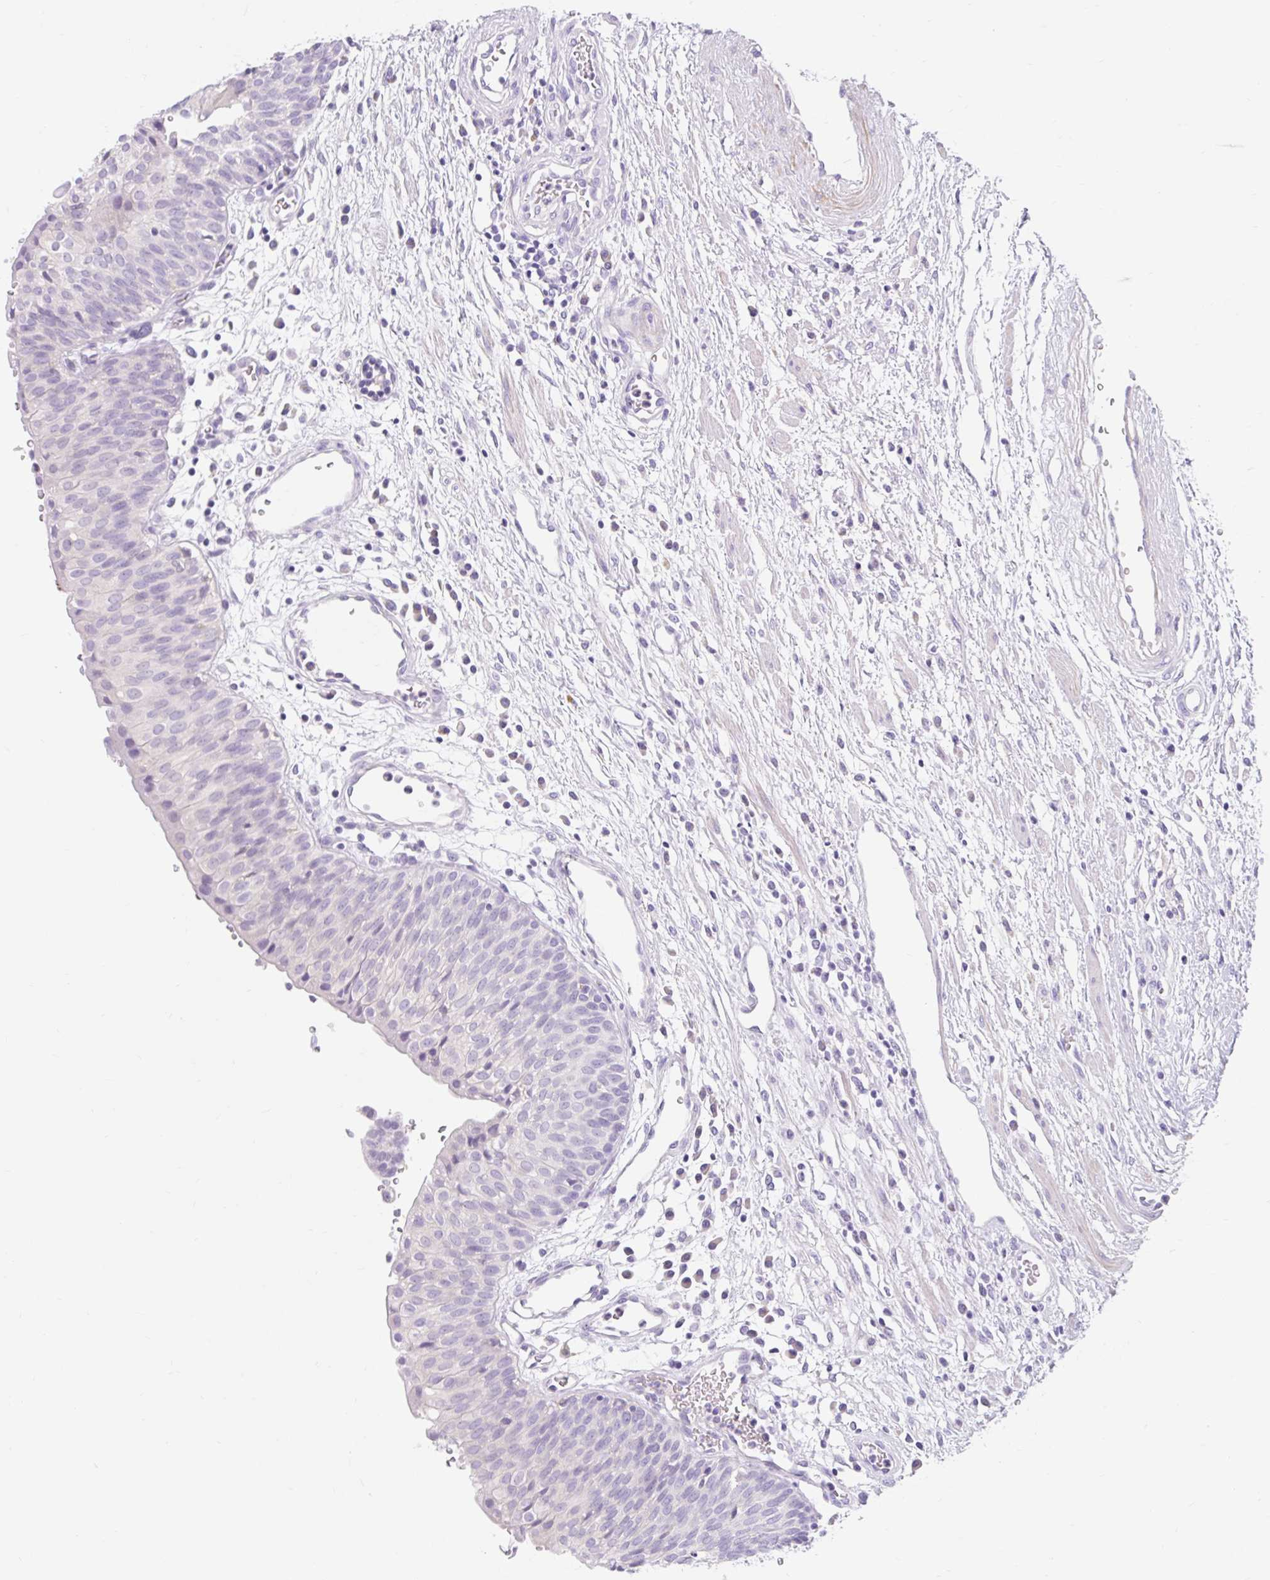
{"staining": {"intensity": "negative", "quantity": "none", "location": "none"}, "tissue": "urinary bladder", "cell_type": "Urothelial cells", "image_type": "normal", "snomed": [{"axis": "morphology", "description": "Normal tissue, NOS"}, {"axis": "topography", "description": "Urinary bladder"}], "caption": "DAB (3,3'-diaminobenzidine) immunohistochemical staining of unremarkable human urinary bladder exhibits no significant expression in urothelial cells.", "gene": "SLC28A1", "patient": {"sex": "male", "age": 55}}